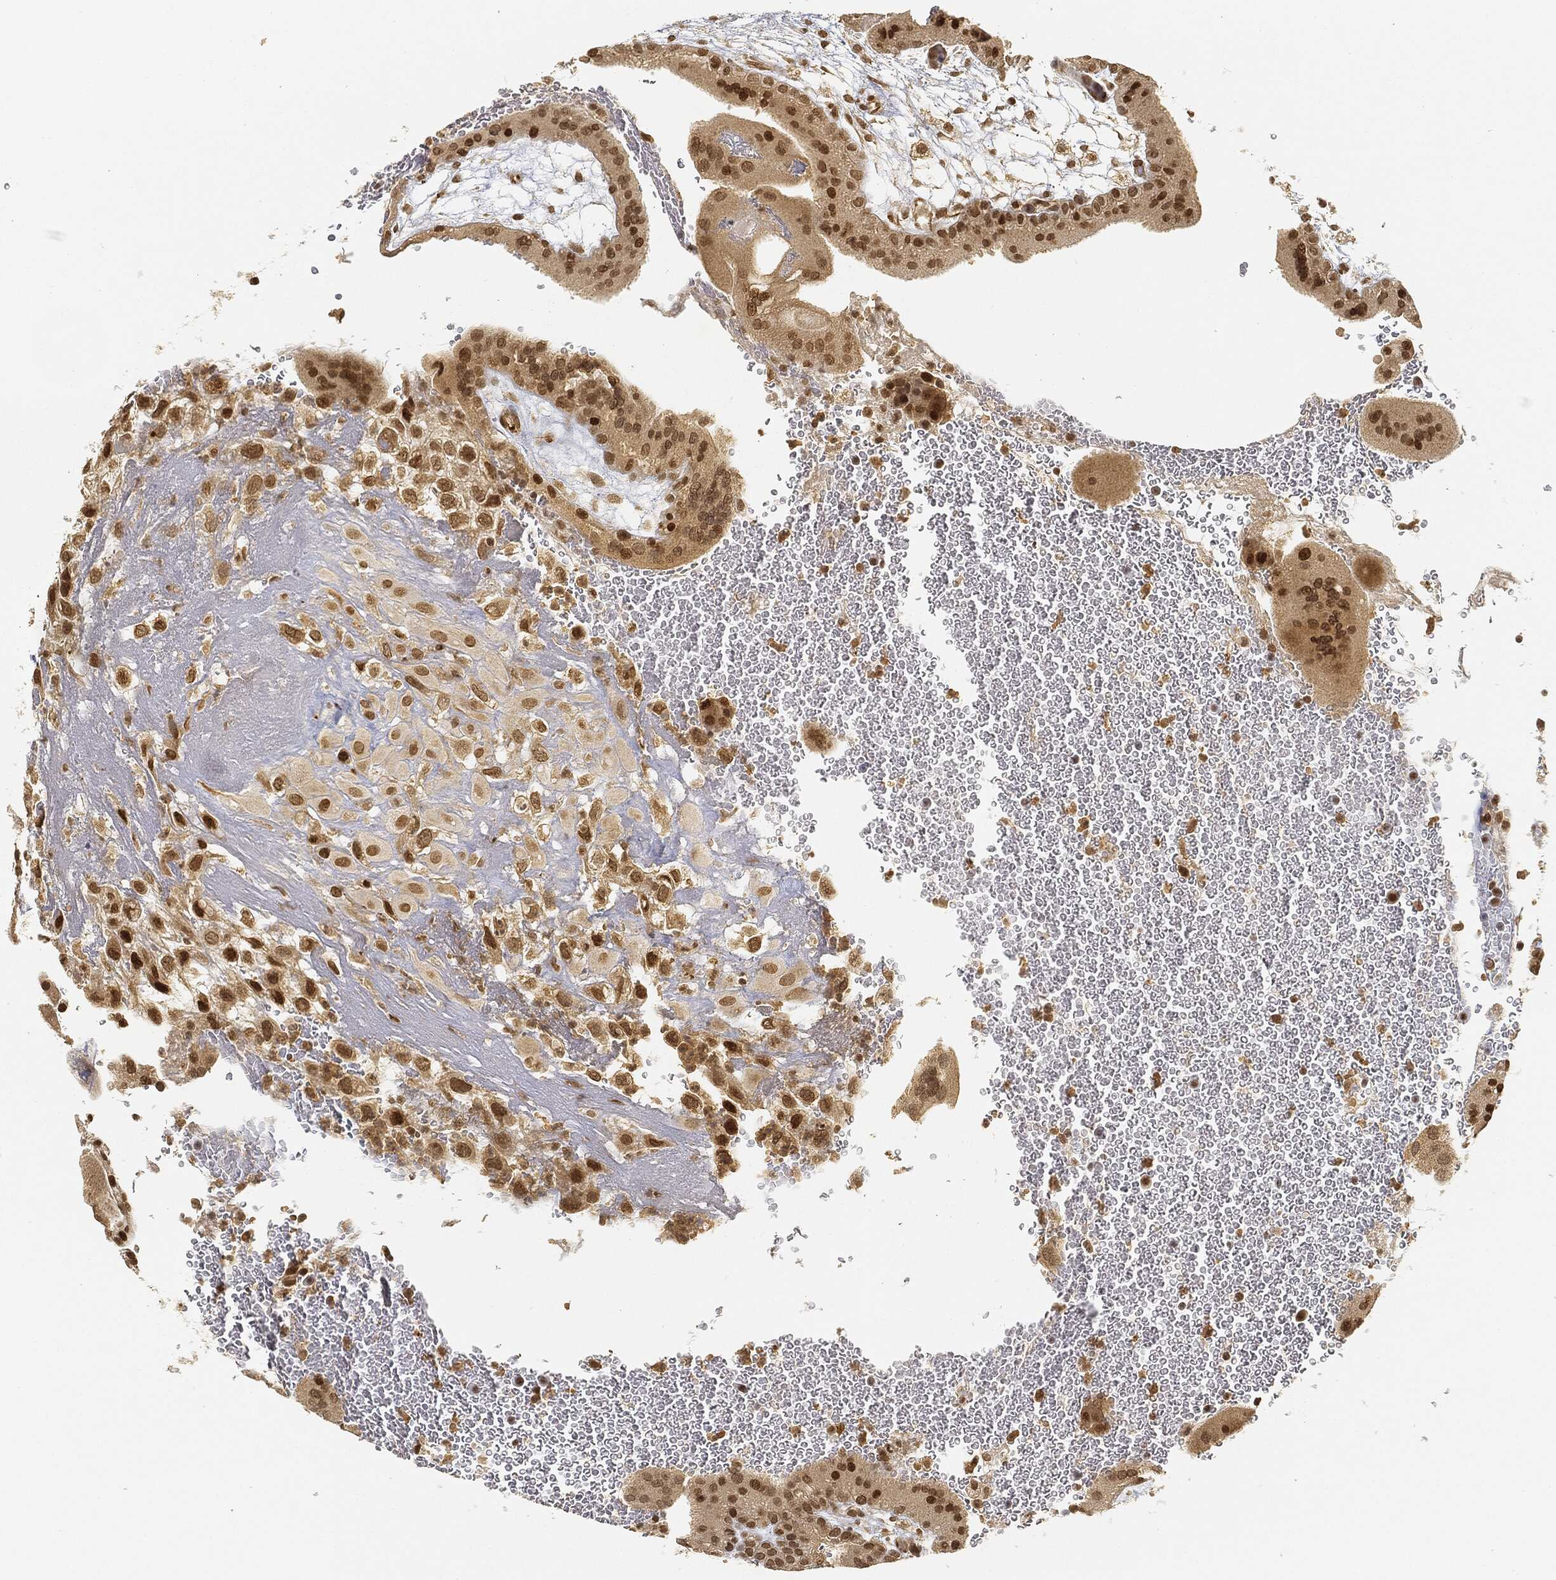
{"staining": {"intensity": "moderate", "quantity": "25%-75%", "location": "nuclear"}, "tissue": "placenta", "cell_type": "Decidual cells", "image_type": "normal", "snomed": [{"axis": "morphology", "description": "Normal tissue, NOS"}, {"axis": "topography", "description": "Placenta"}], "caption": "High-magnification brightfield microscopy of unremarkable placenta stained with DAB (3,3'-diaminobenzidine) (brown) and counterstained with hematoxylin (blue). decidual cells exhibit moderate nuclear expression is present in about25%-75% of cells. Nuclei are stained in blue.", "gene": "CIB1", "patient": {"sex": "female", "age": 19}}